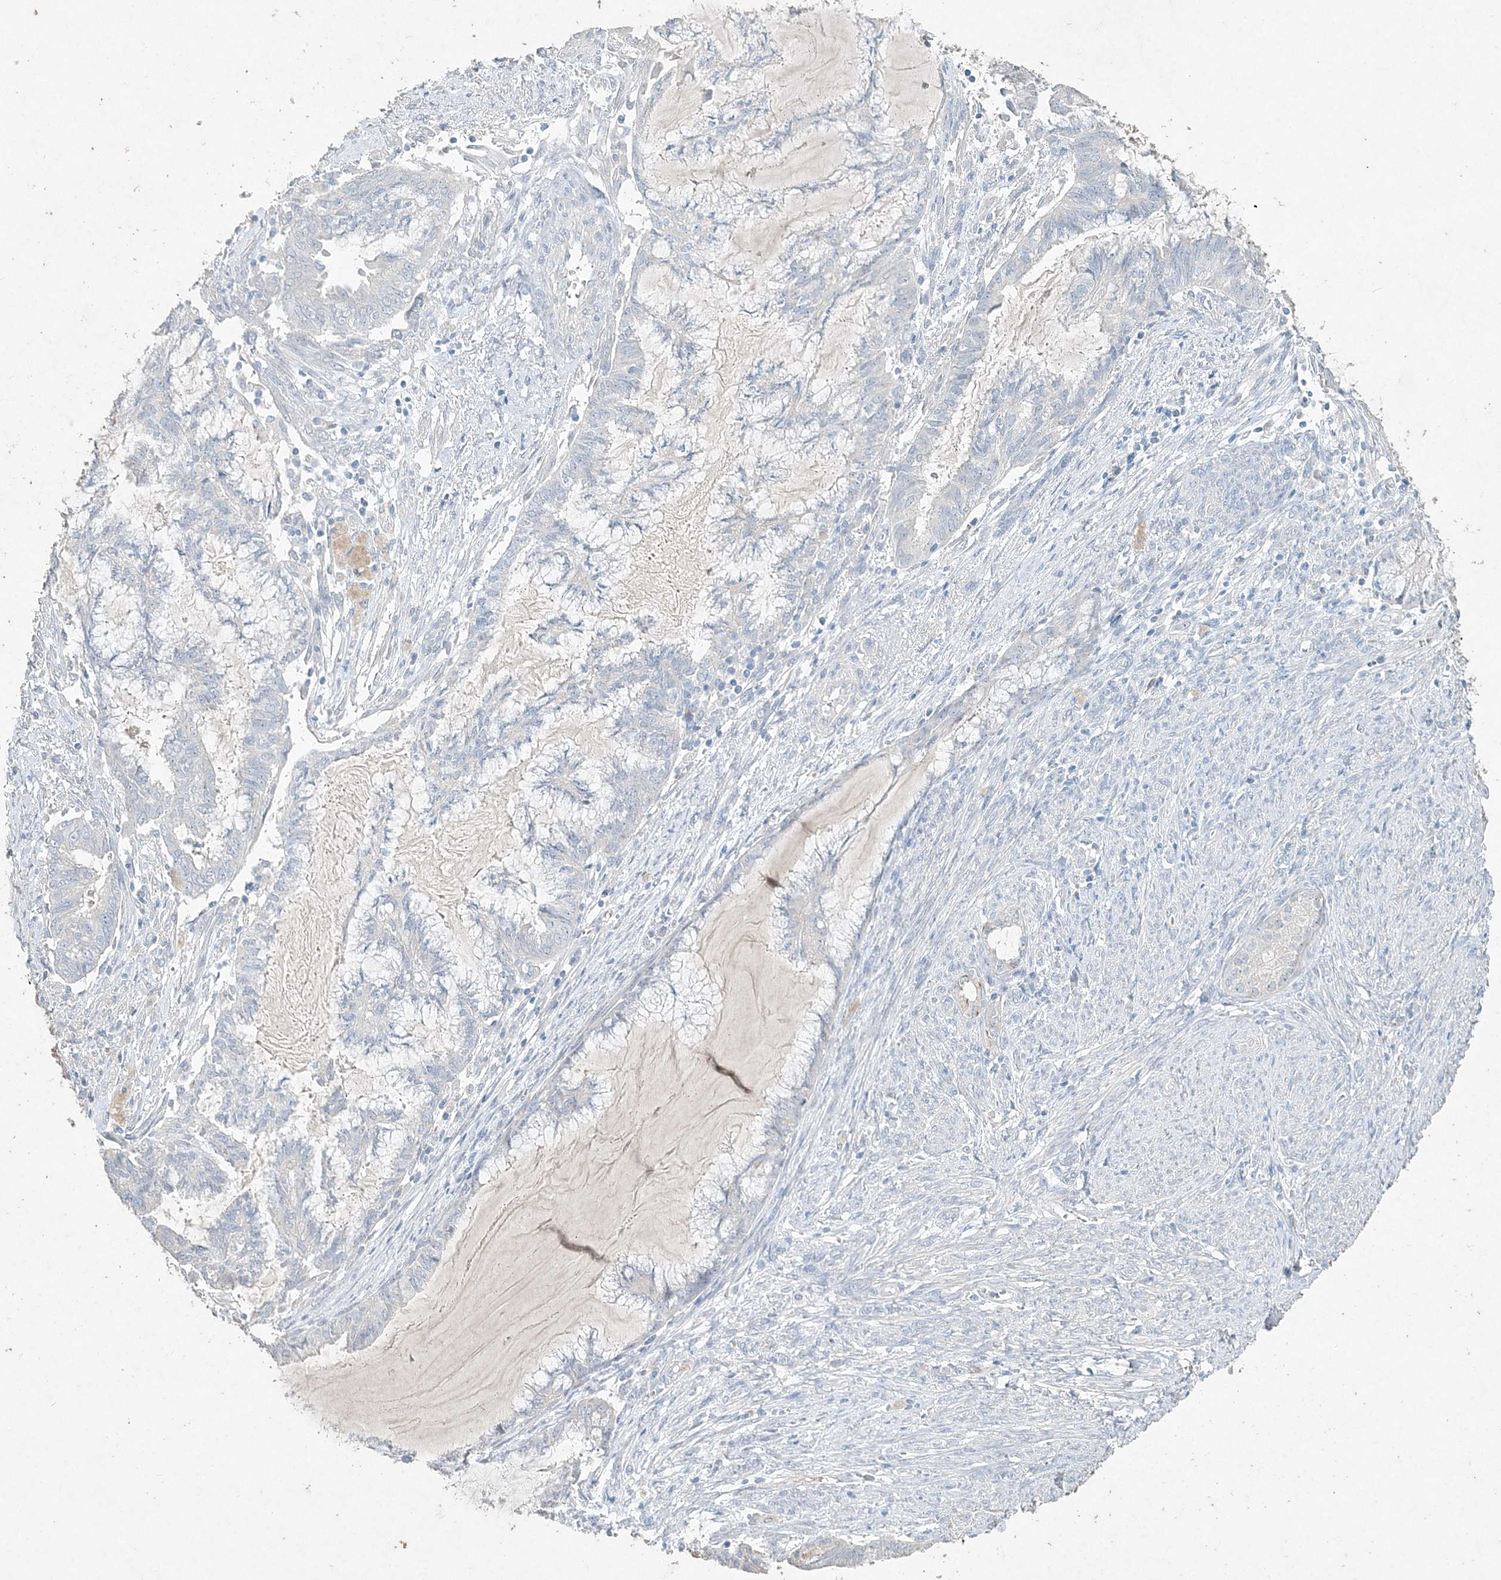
{"staining": {"intensity": "negative", "quantity": "none", "location": "none"}, "tissue": "endometrial cancer", "cell_type": "Tumor cells", "image_type": "cancer", "snomed": [{"axis": "morphology", "description": "Adenocarcinoma, NOS"}, {"axis": "topography", "description": "Endometrium"}], "caption": "IHC image of human adenocarcinoma (endometrial) stained for a protein (brown), which displays no staining in tumor cells.", "gene": "DNAH5", "patient": {"sex": "female", "age": 86}}